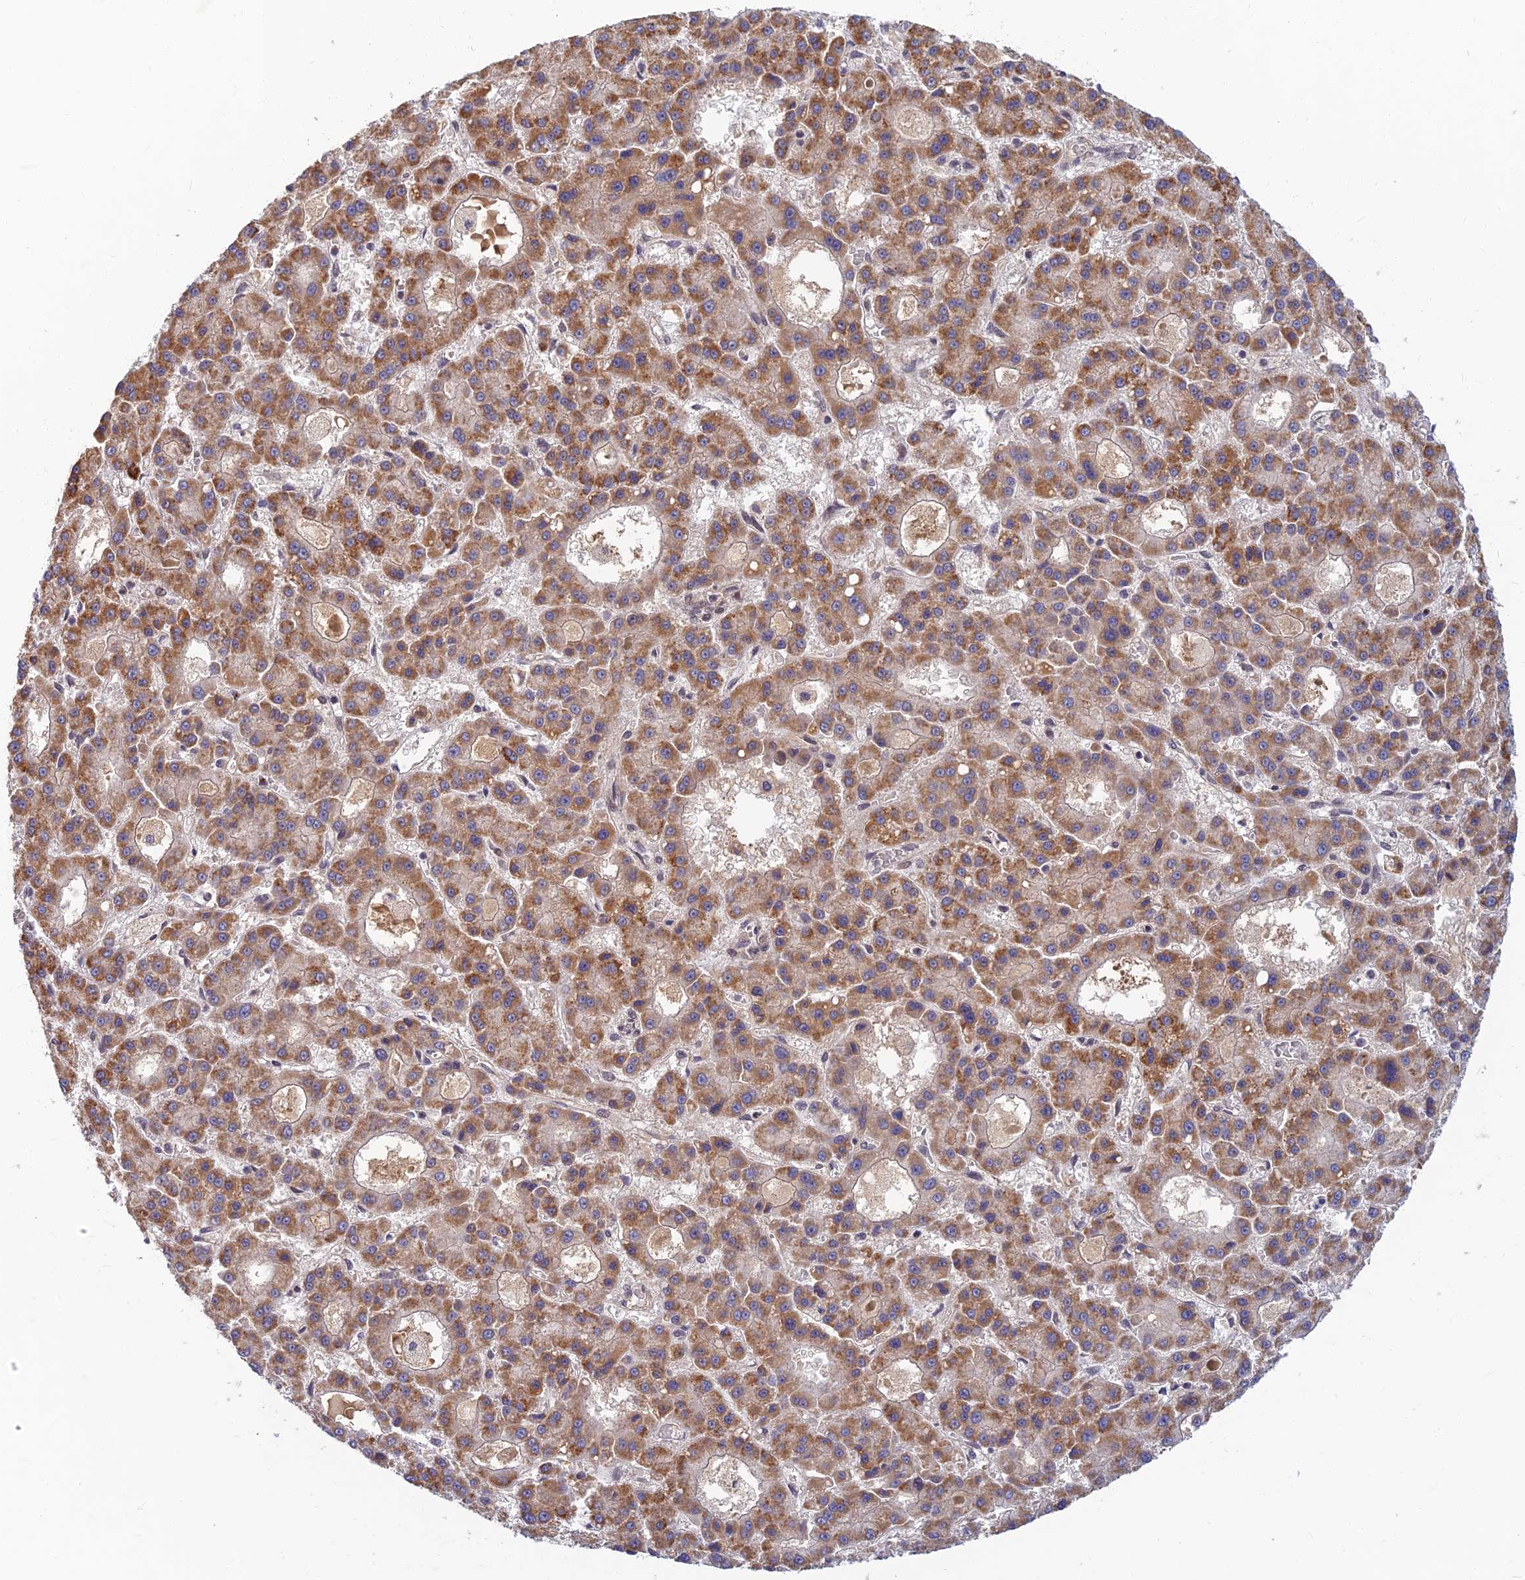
{"staining": {"intensity": "moderate", "quantity": ">75%", "location": "cytoplasmic/membranous"}, "tissue": "liver cancer", "cell_type": "Tumor cells", "image_type": "cancer", "snomed": [{"axis": "morphology", "description": "Carcinoma, Hepatocellular, NOS"}, {"axis": "topography", "description": "Liver"}], "caption": "Approximately >75% of tumor cells in human liver cancer (hepatocellular carcinoma) reveal moderate cytoplasmic/membranous protein staining as visualized by brown immunohistochemical staining.", "gene": "TCEA2", "patient": {"sex": "male", "age": 70}}